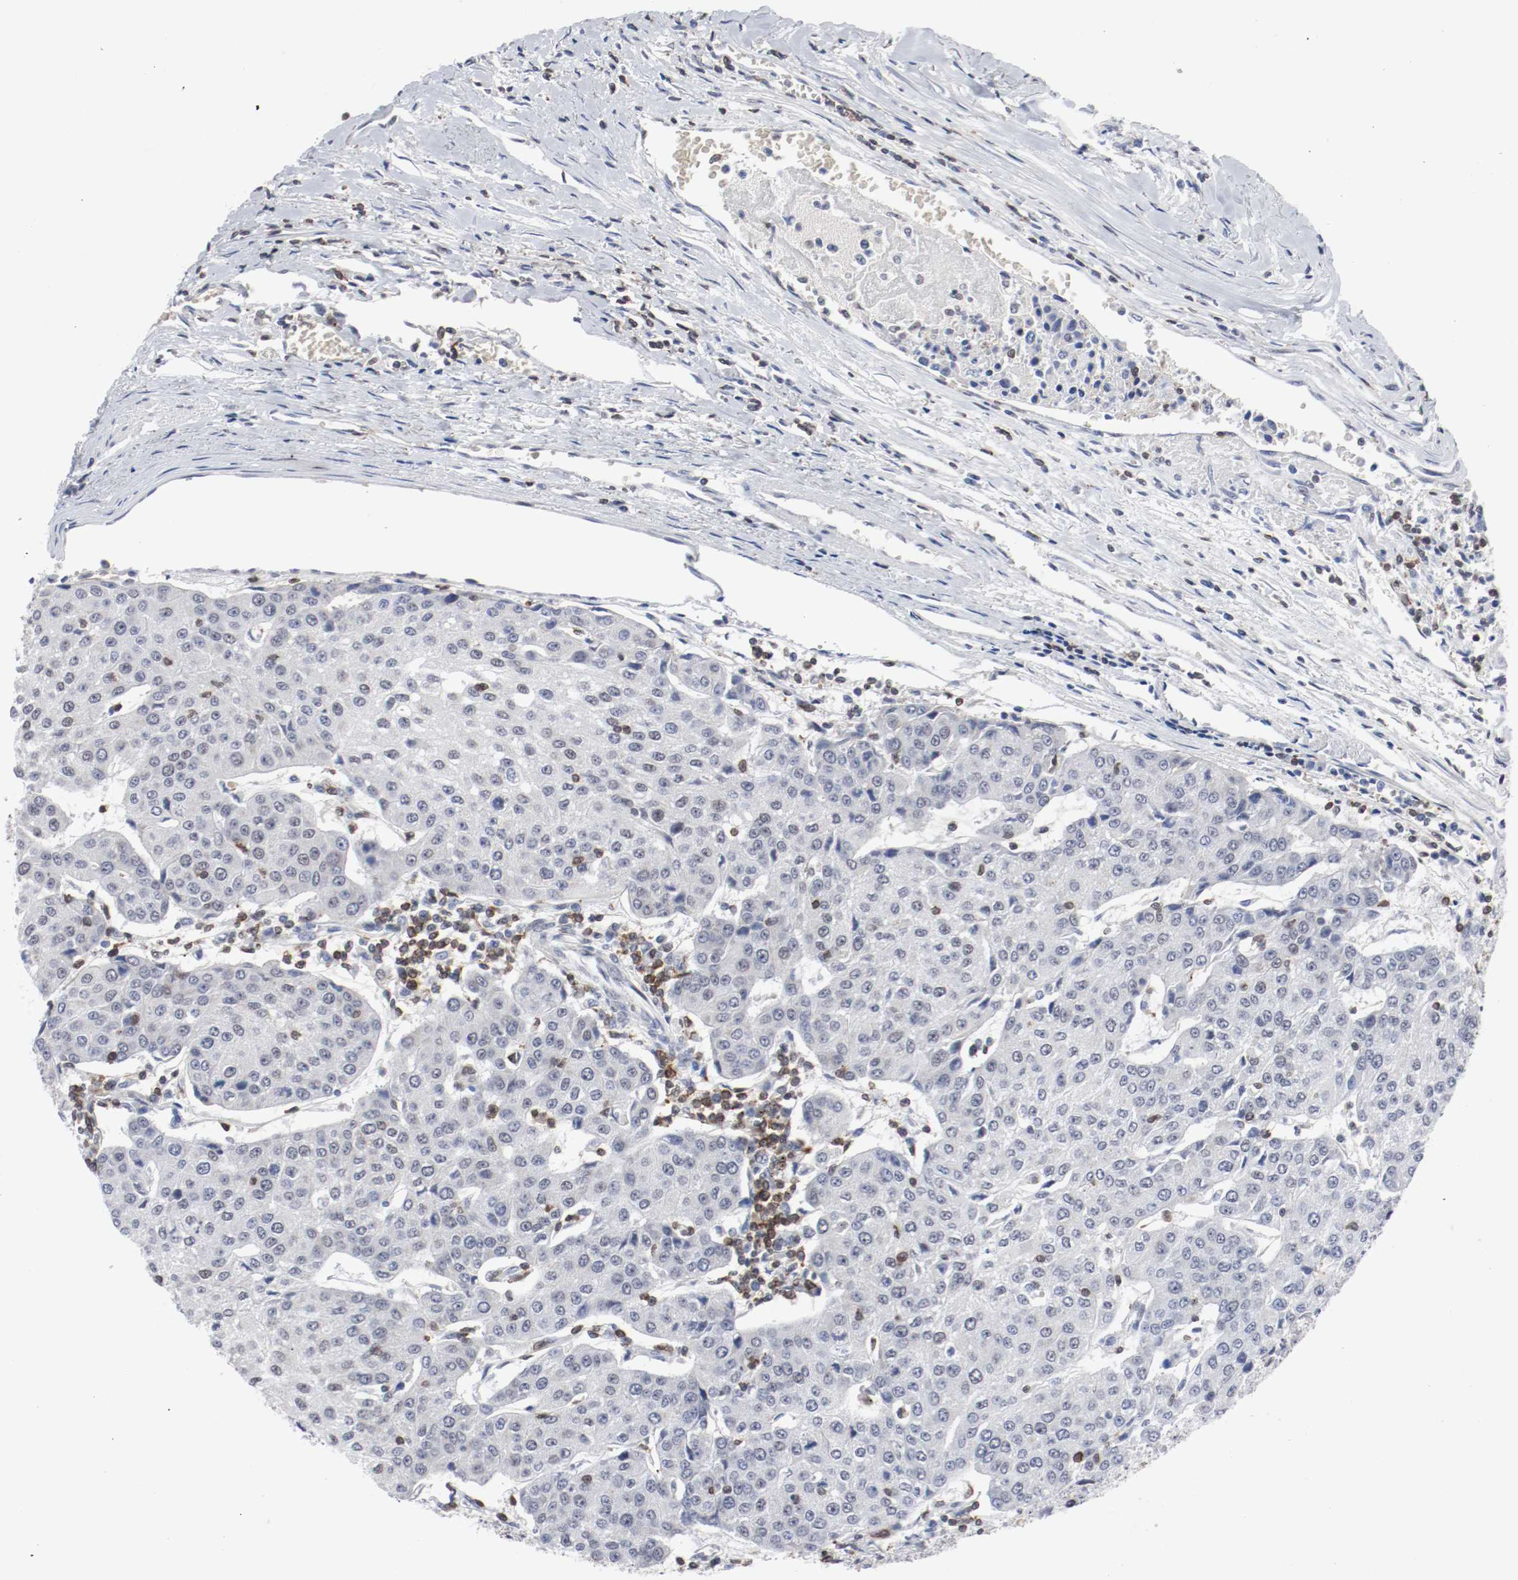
{"staining": {"intensity": "negative", "quantity": "none", "location": "none"}, "tissue": "urothelial cancer", "cell_type": "Tumor cells", "image_type": "cancer", "snomed": [{"axis": "morphology", "description": "Urothelial carcinoma, High grade"}, {"axis": "topography", "description": "Urinary bladder"}], "caption": "Urothelial cancer was stained to show a protein in brown. There is no significant expression in tumor cells.", "gene": "JUND", "patient": {"sex": "female", "age": 85}}